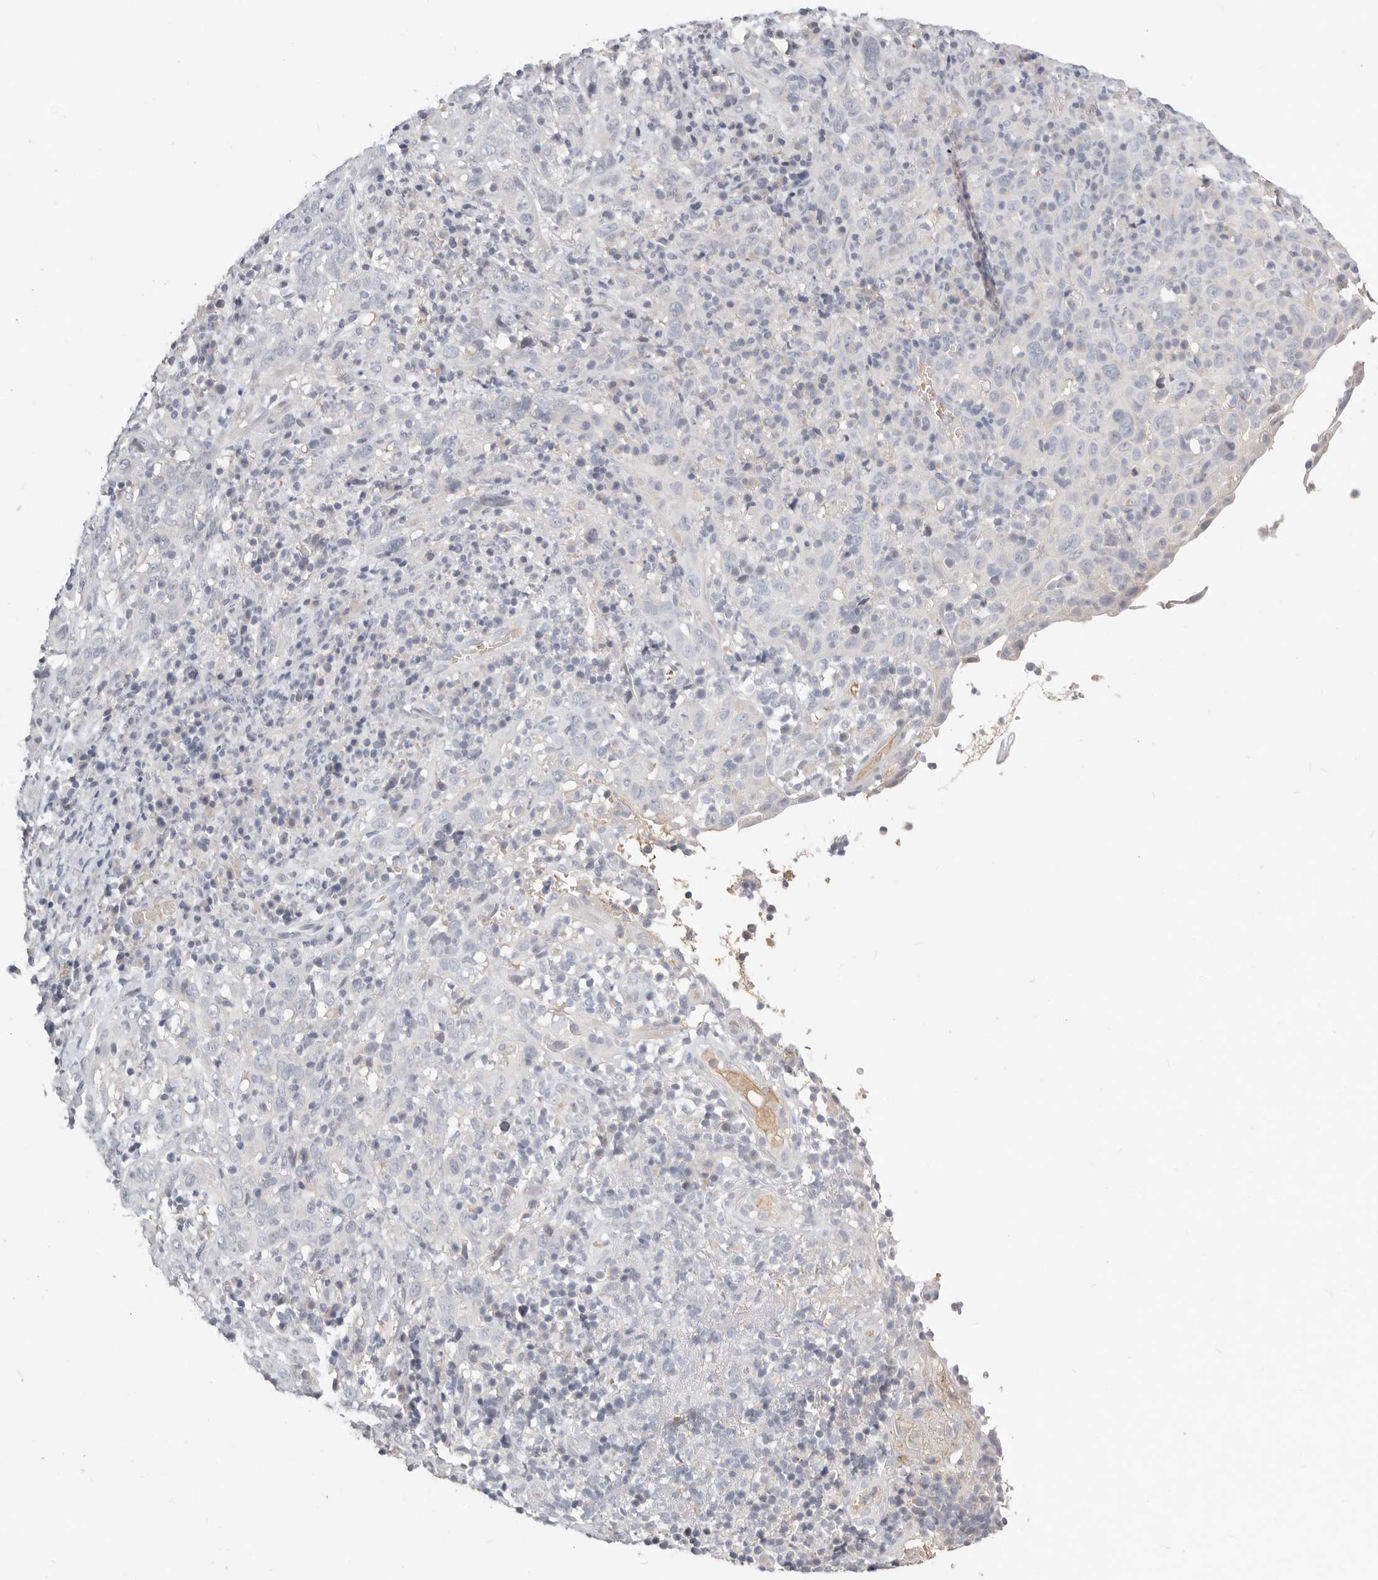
{"staining": {"intensity": "negative", "quantity": "none", "location": "none"}, "tissue": "cervical cancer", "cell_type": "Tumor cells", "image_type": "cancer", "snomed": [{"axis": "morphology", "description": "Squamous cell carcinoma, NOS"}, {"axis": "topography", "description": "Cervix"}], "caption": "A histopathology image of cervical cancer stained for a protein displays no brown staining in tumor cells.", "gene": "TMEM63B", "patient": {"sex": "female", "age": 46}}